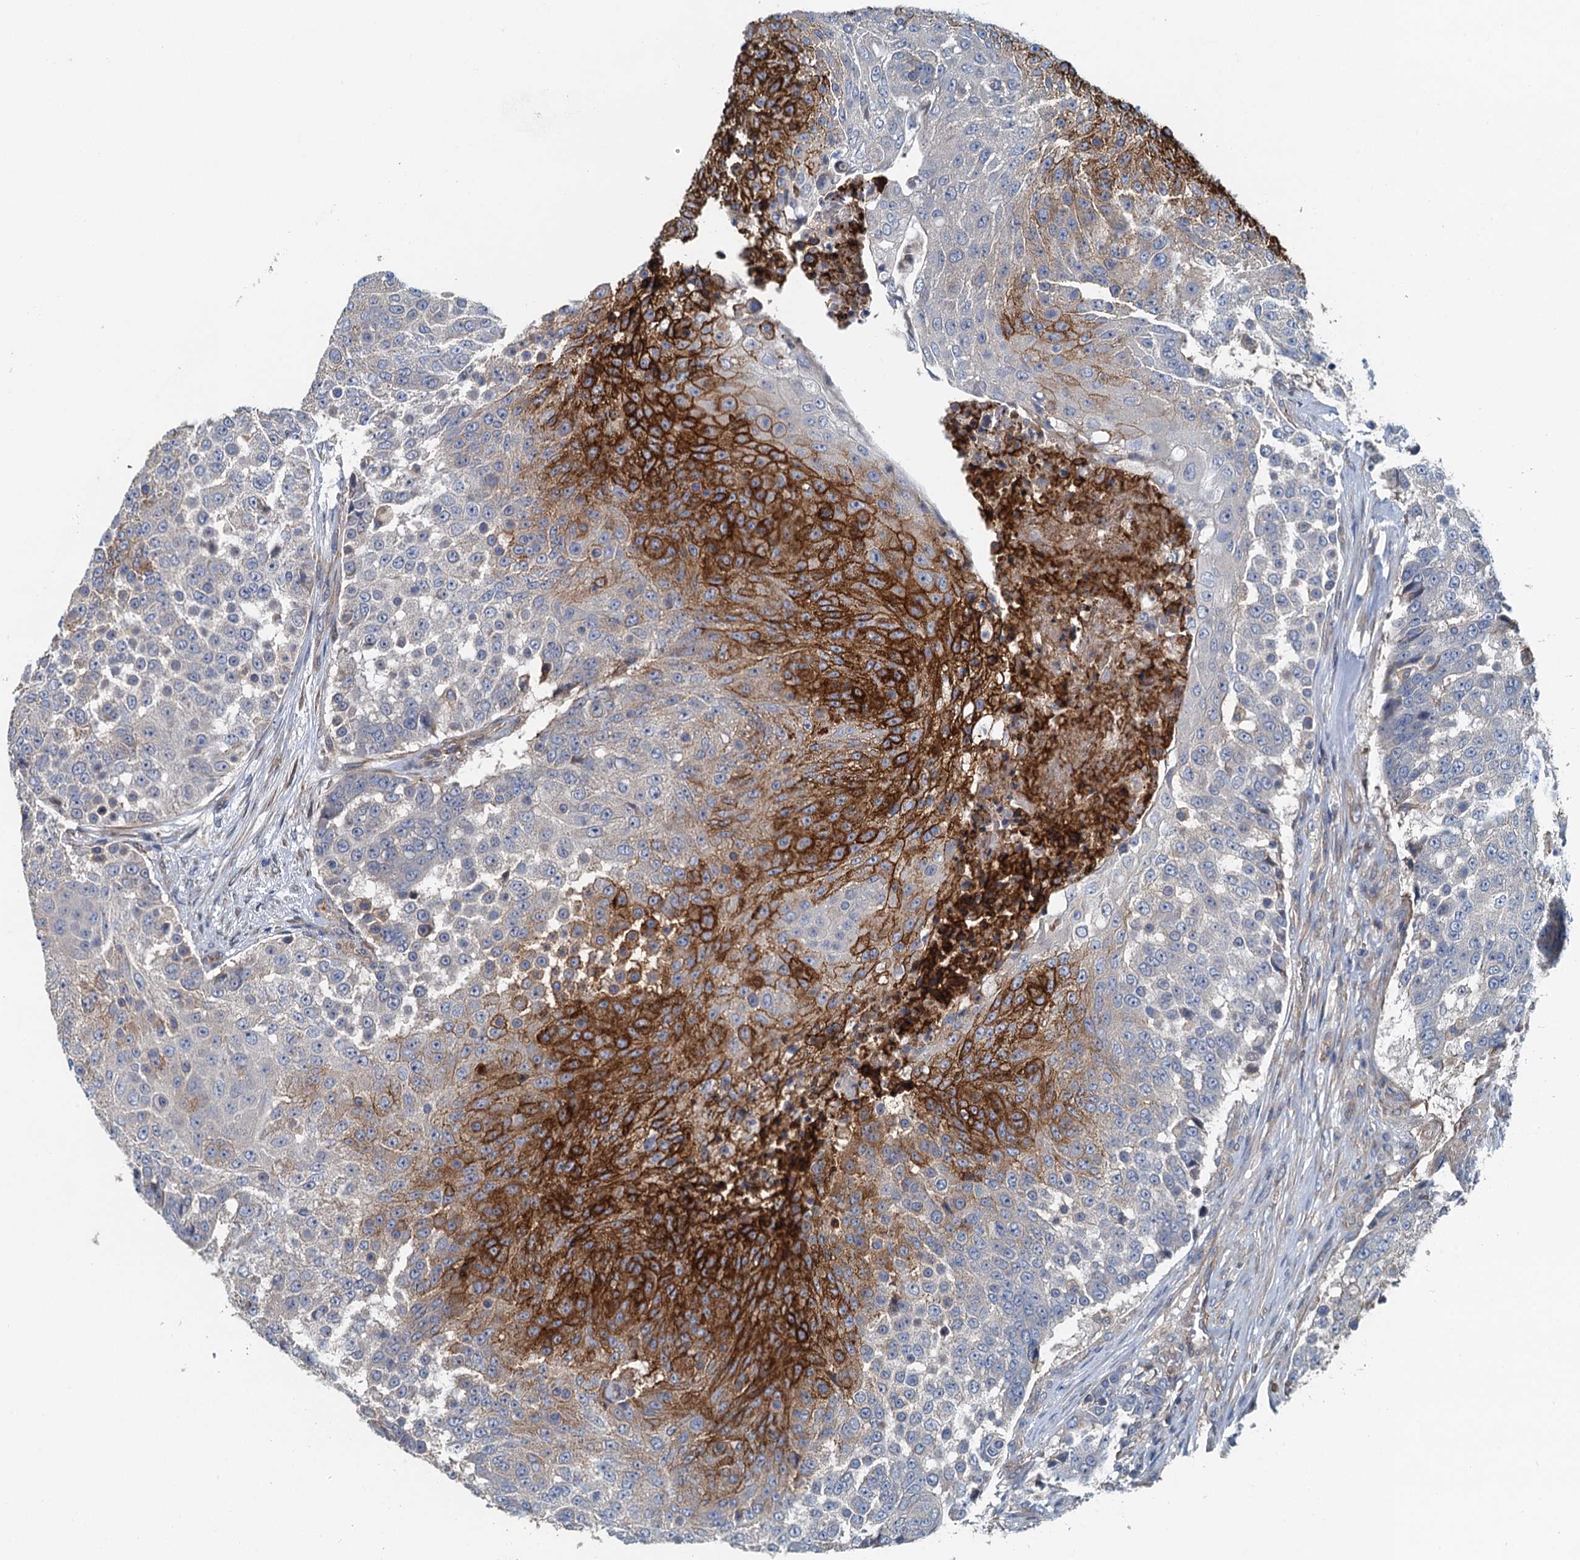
{"staining": {"intensity": "strong", "quantity": "25%-75%", "location": "cytoplasmic/membranous"}, "tissue": "urothelial cancer", "cell_type": "Tumor cells", "image_type": "cancer", "snomed": [{"axis": "morphology", "description": "Urothelial carcinoma, High grade"}, {"axis": "topography", "description": "Urinary bladder"}], "caption": "Protein expression analysis of human high-grade urothelial carcinoma reveals strong cytoplasmic/membranous expression in approximately 25%-75% of tumor cells. (DAB (3,3'-diaminobenzidine) = brown stain, brightfield microscopy at high magnification).", "gene": "PPP1R14D", "patient": {"sex": "female", "age": 63}}